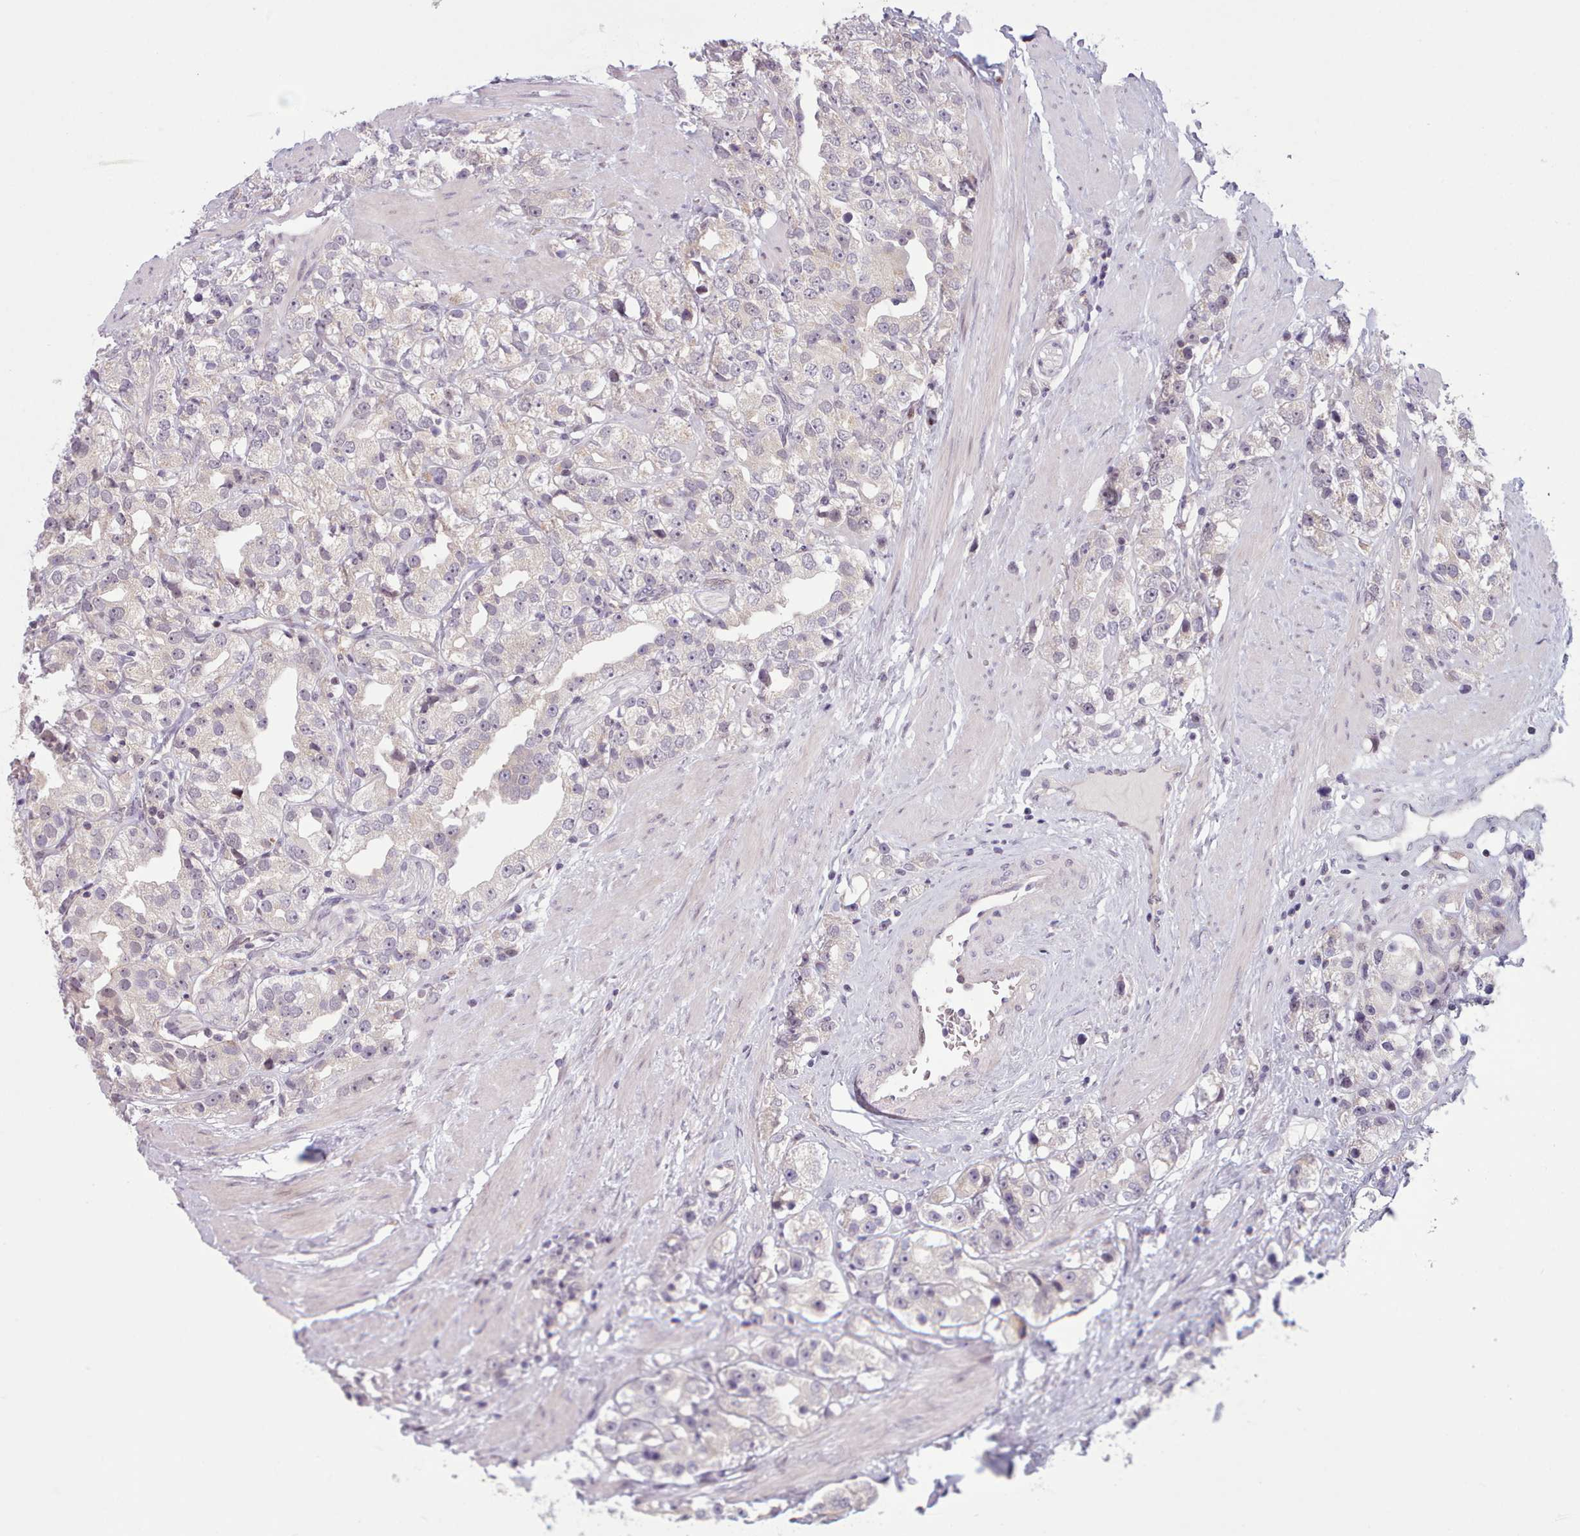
{"staining": {"intensity": "negative", "quantity": "none", "location": "none"}, "tissue": "prostate cancer", "cell_type": "Tumor cells", "image_type": "cancer", "snomed": [{"axis": "morphology", "description": "Adenocarcinoma, NOS"}, {"axis": "topography", "description": "Prostate"}], "caption": "This is an IHC image of human prostate cancer. There is no staining in tumor cells.", "gene": "KBTBD7", "patient": {"sex": "male", "age": 79}}